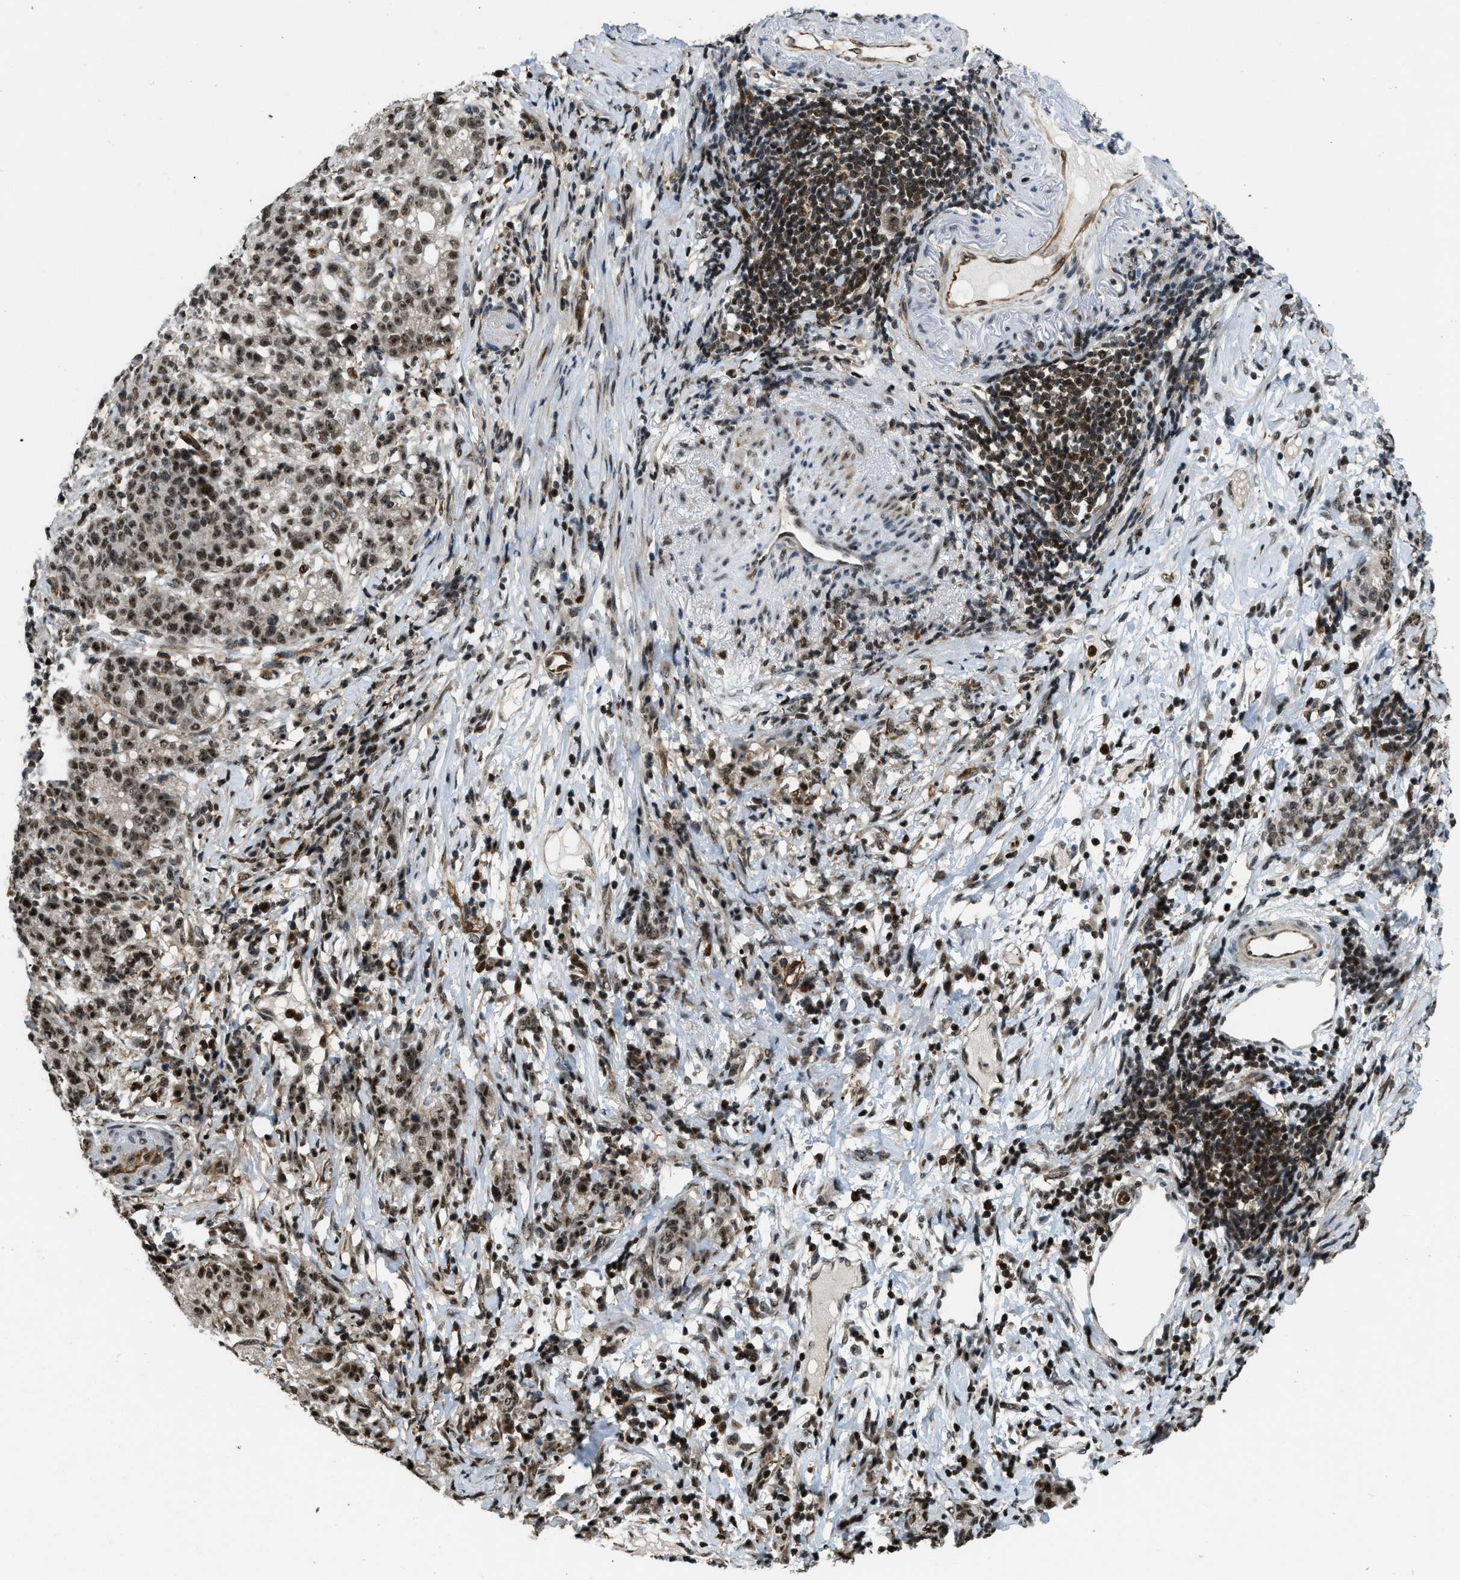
{"staining": {"intensity": "moderate", "quantity": ">75%", "location": "nuclear"}, "tissue": "stomach cancer", "cell_type": "Tumor cells", "image_type": "cancer", "snomed": [{"axis": "morphology", "description": "Adenocarcinoma, NOS"}, {"axis": "topography", "description": "Stomach, lower"}], "caption": "Brown immunohistochemical staining in human stomach cancer reveals moderate nuclear staining in about >75% of tumor cells.", "gene": "E2F1", "patient": {"sex": "male", "age": 88}}